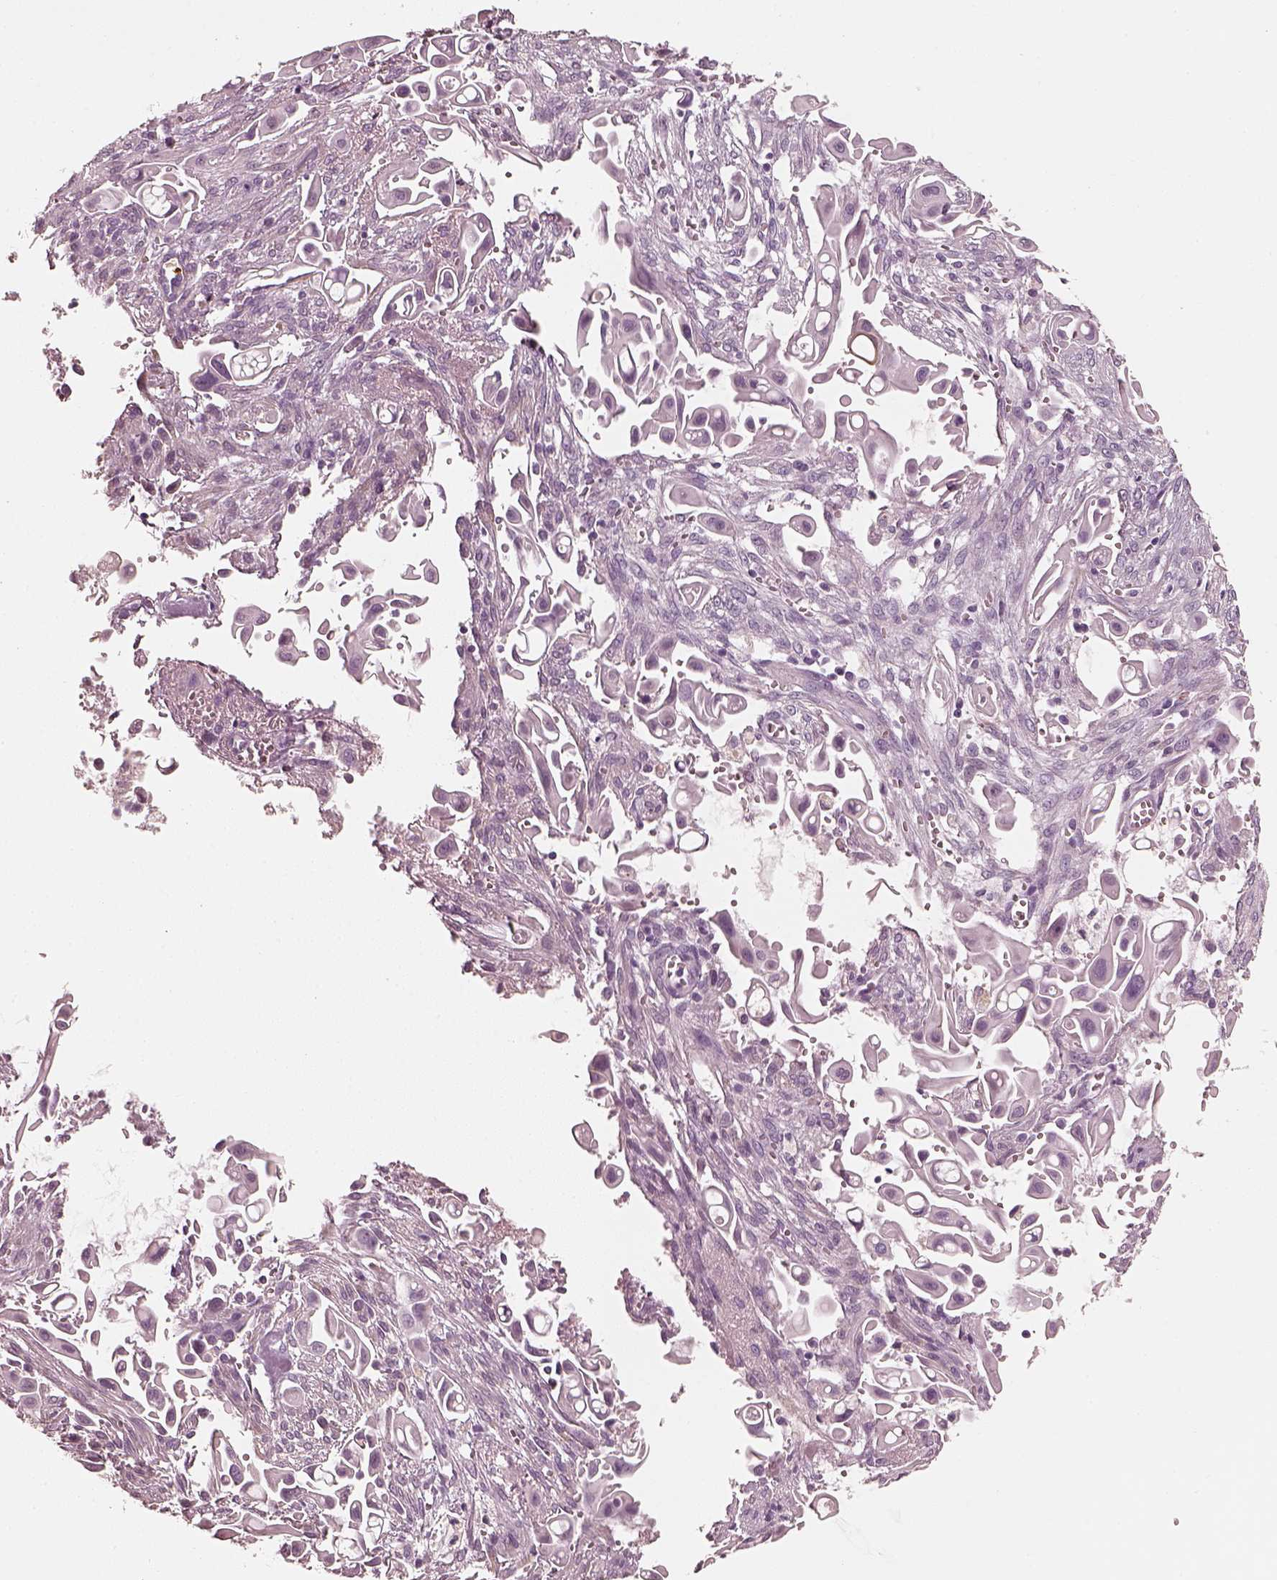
{"staining": {"intensity": "negative", "quantity": "none", "location": "none"}, "tissue": "pancreatic cancer", "cell_type": "Tumor cells", "image_type": "cancer", "snomed": [{"axis": "morphology", "description": "Adenocarcinoma, NOS"}, {"axis": "topography", "description": "Pancreas"}], "caption": "A histopathology image of pancreatic adenocarcinoma stained for a protein displays no brown staining in tumor cells. The staining is performed using DAB brown chromogen with nuclei counter-stained in using hematoxylin.", "gene": "RS1", "patient": {"sex": "male", "age": 50}}